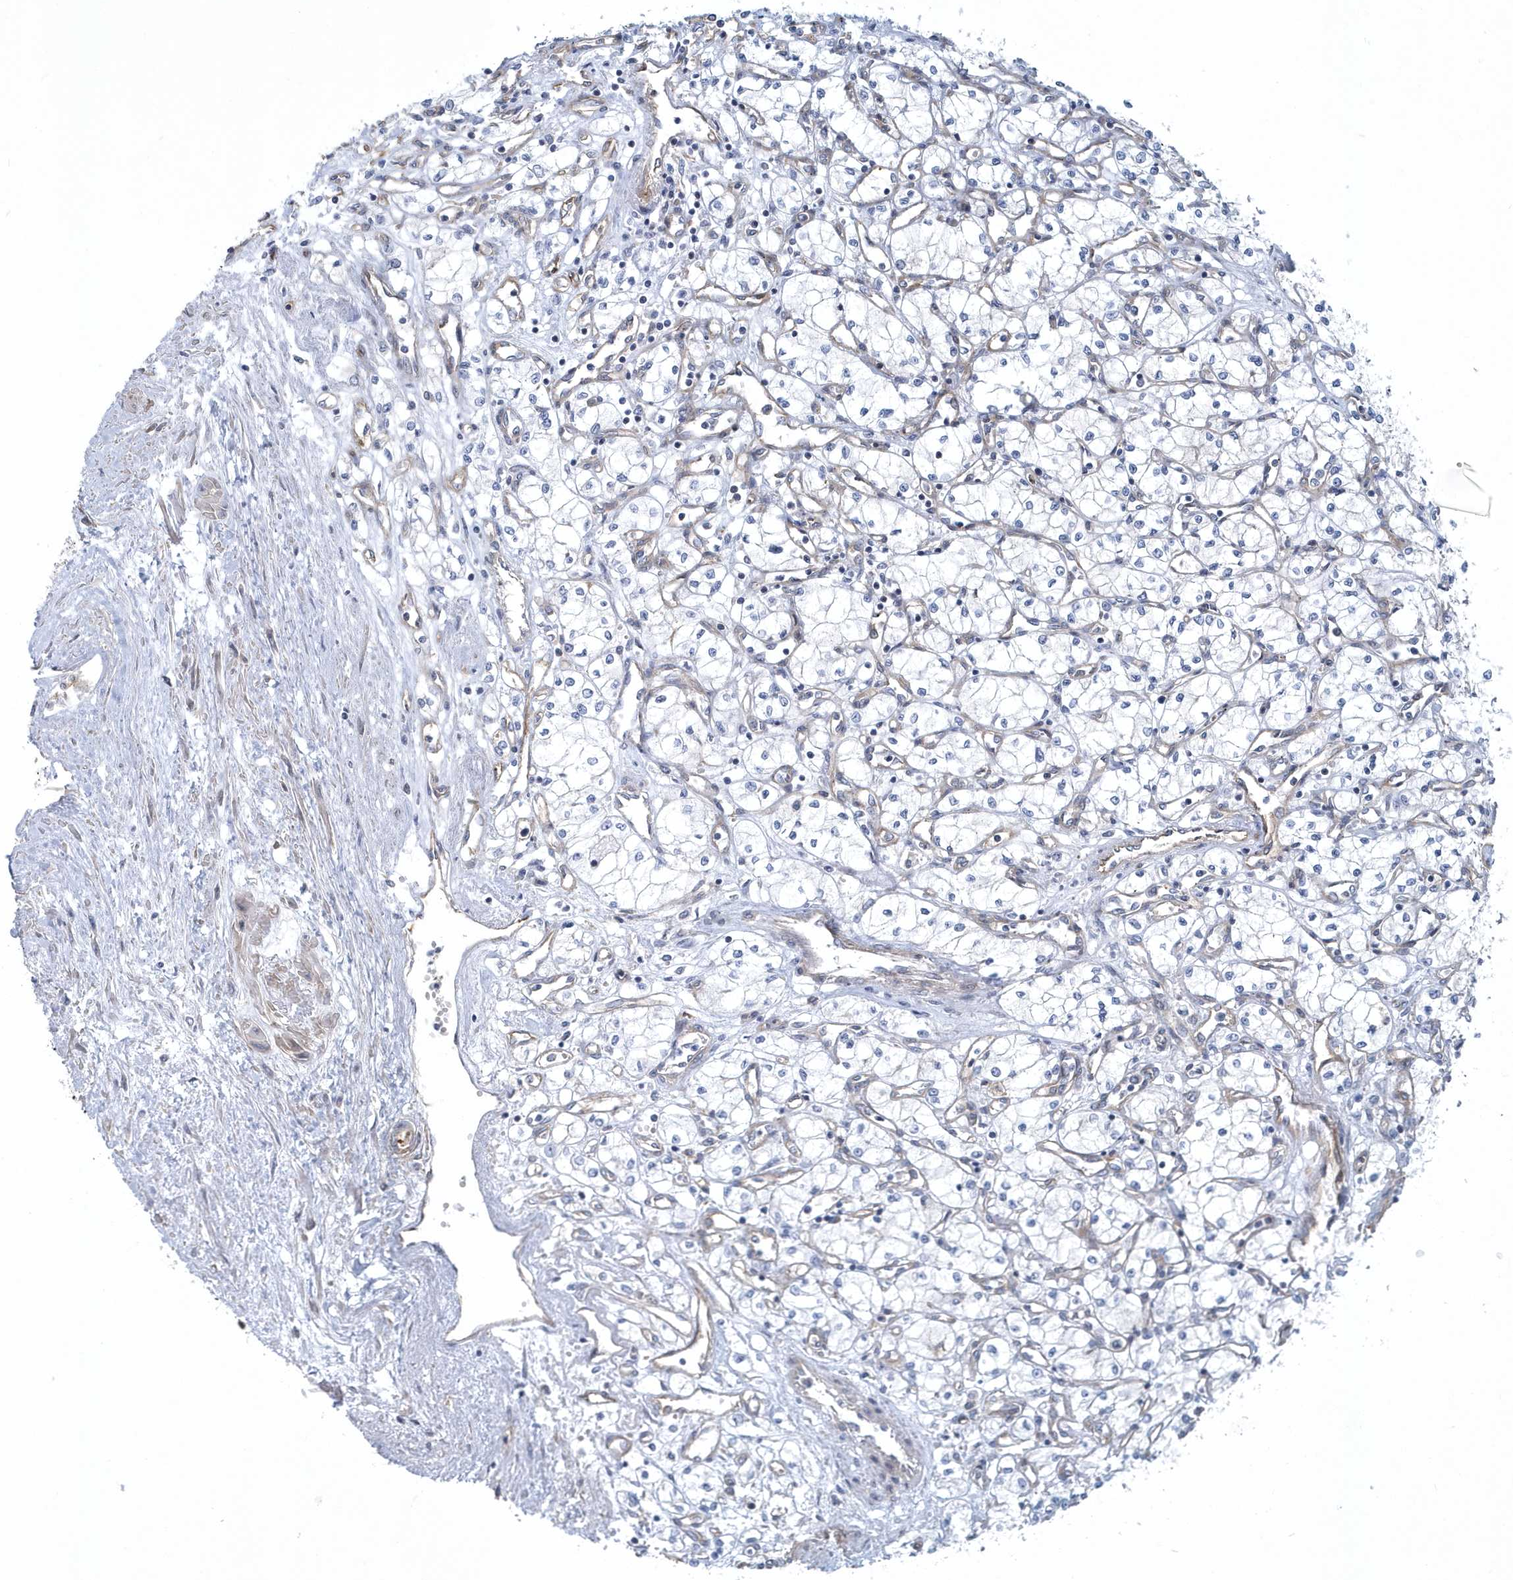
{"staining": {"intensity": "negative", "quantity": "none", "location": "none"}, "tissue": "renal cancer", "cell_type": "Tumor cells", "image_type": "cancer", "snomed": [{"axis": "morphology", "description": "Adenocarcinoma, NOS"}, {"axis": "topography", "description": "Kidney"}], "caption": "A micrograph of renal adenocarcinoma stained for a protein demonstrates no brown staining in tumor cells. Brightfield microscopy of immunohistochemistry (IHC) stained with DAB (brown) and hematoxylin (blue), captured at high magnification.", "gene": "ARAP2", "patient": {"sex": "male", "age": 59}}